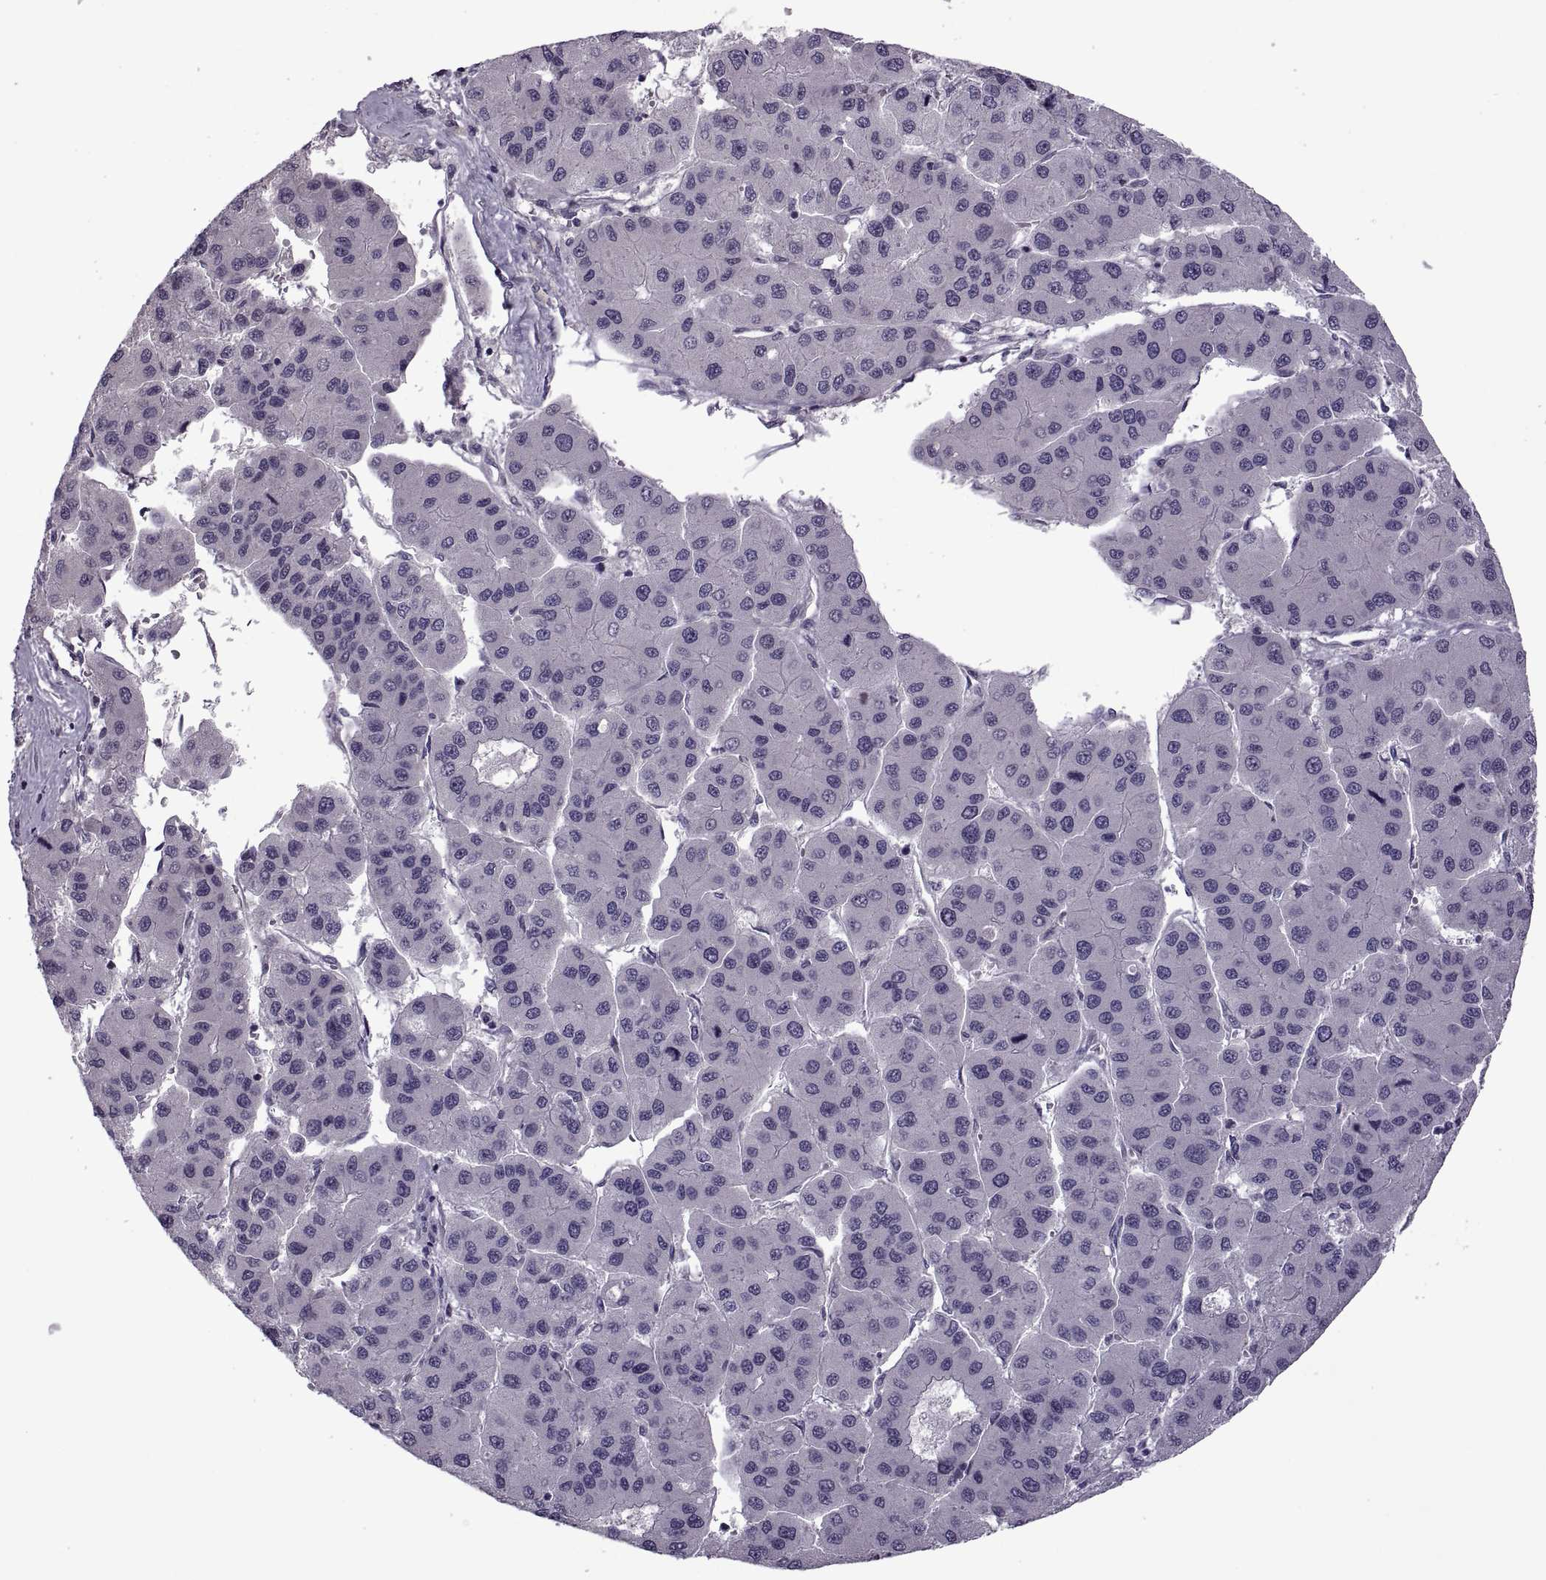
{"staining": {"intensity": "negative", "quantity": "none", "location": "none"}, "tissue": "liver cancer", "cell_type": "Tumor cells", "image_type": "cancer", "snomed": [{"axis": "morphology", "description": "Carcinoma, Hepatocellular, NOS"}, {"axis": "topography", "description": "Liver"}], "caption": "The immunohistochemistry micrograph has no significant expression in tumor cells of liver cancer (hepatocellular carcinoma) tissue.", "gene": "RIPK4", "patient": {"sex": "male", "age": 73}}